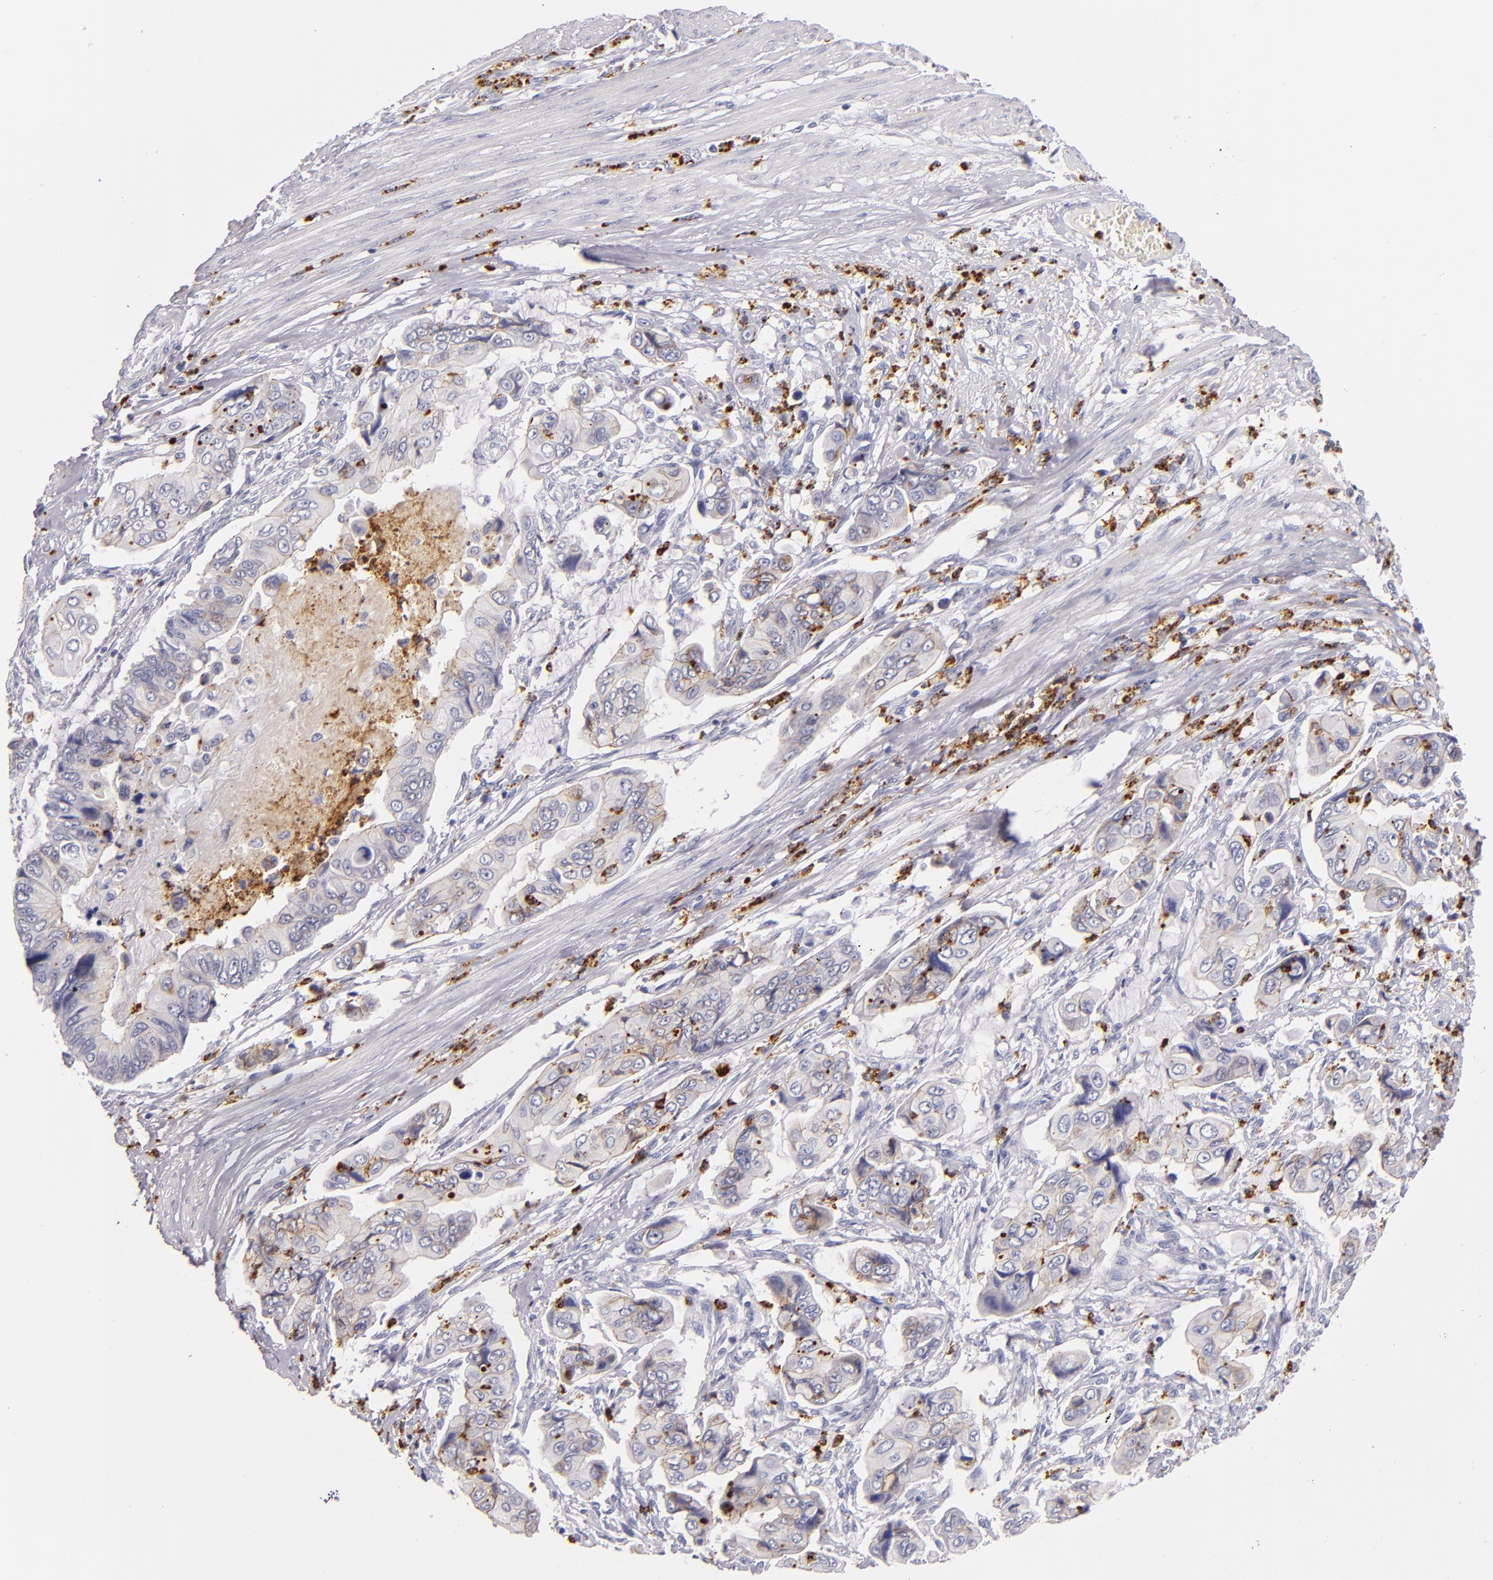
{"staining": {"intensity": "moderate", "quantity": "<25%", "location": "cytoplasmic/membranous"}, "tissue": "stomach cancer", "cell_type": "Tumor cells", "image_type": "cancer", "snomed": [{"axis": "morphology", "description": "Adenocarcinoma, NOS"}, {"axis": "topography", "description": "Stomach, upper"}], "caption": "Protein expression analysis of human stomach cancer reveals moderate cytoplasmic/membranous positivity in about <25% of tumor cells.", "gene": "CDH3", "patient": {"sex": "male", "age": 80}}